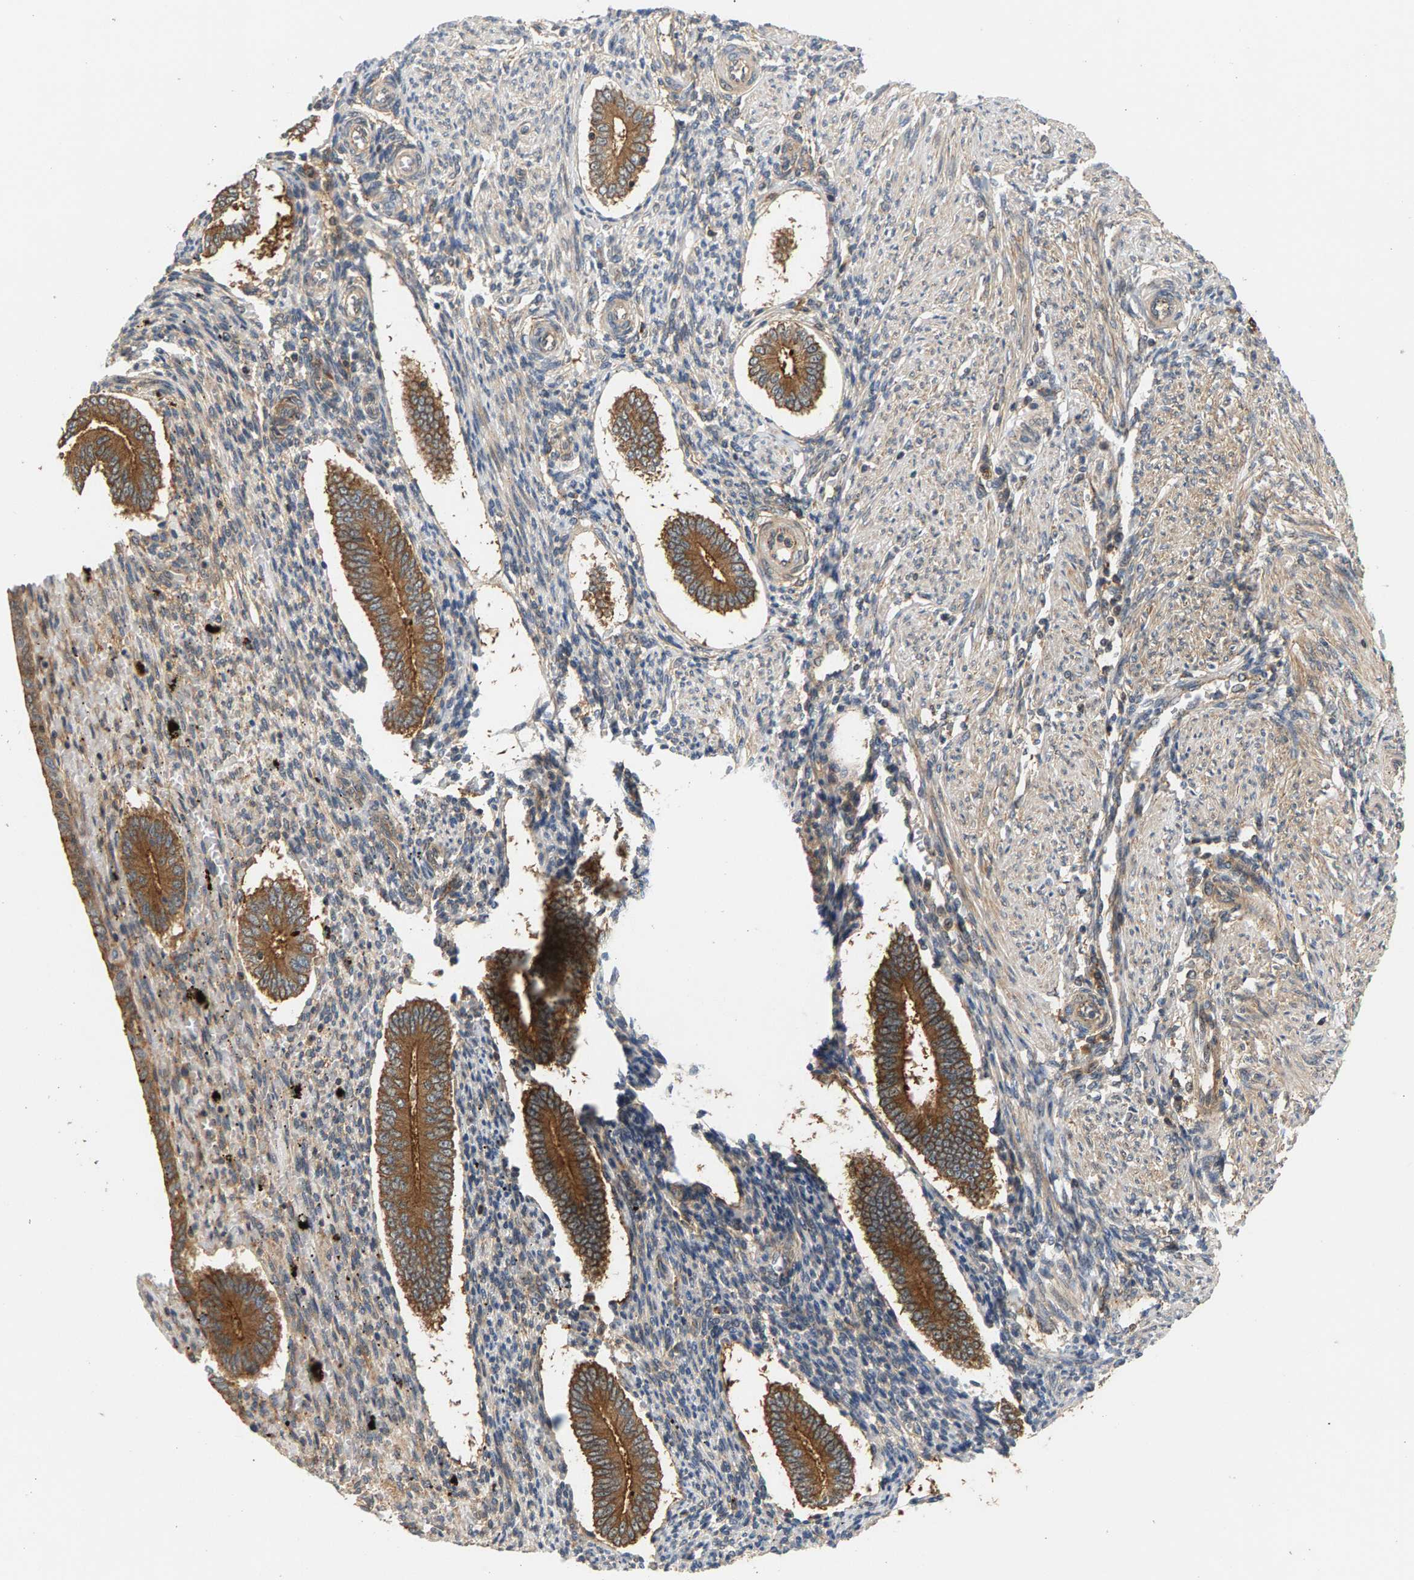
{"staining": {"intensity": "moderate", "quantity": "25%-75%", "location": "cytoplasmic/membranous"}, "tissue": "endometrium", "cell_type": "Cells in endometrial stroma", "image_type": "normal", "snomed": [{"axis": "morphology", "description": "Normal tissue, NOS"}, {"axis": "topography", "description": "Endometrium"}], "caption": "Immunohistochemical staining of unremarkable endometrium reveals medium levels of moderate cytoplasmic/membranous positivity in about 25%-75% of cells in endometrial stroma. The staining was performed using DAB to visualize the protein expression in brown, while the nuclei were stained in blue with hematoxylin (Magnification: 20x).", "gene": "MAP2K5", "patient": {"sex": "female", "age": 42}}